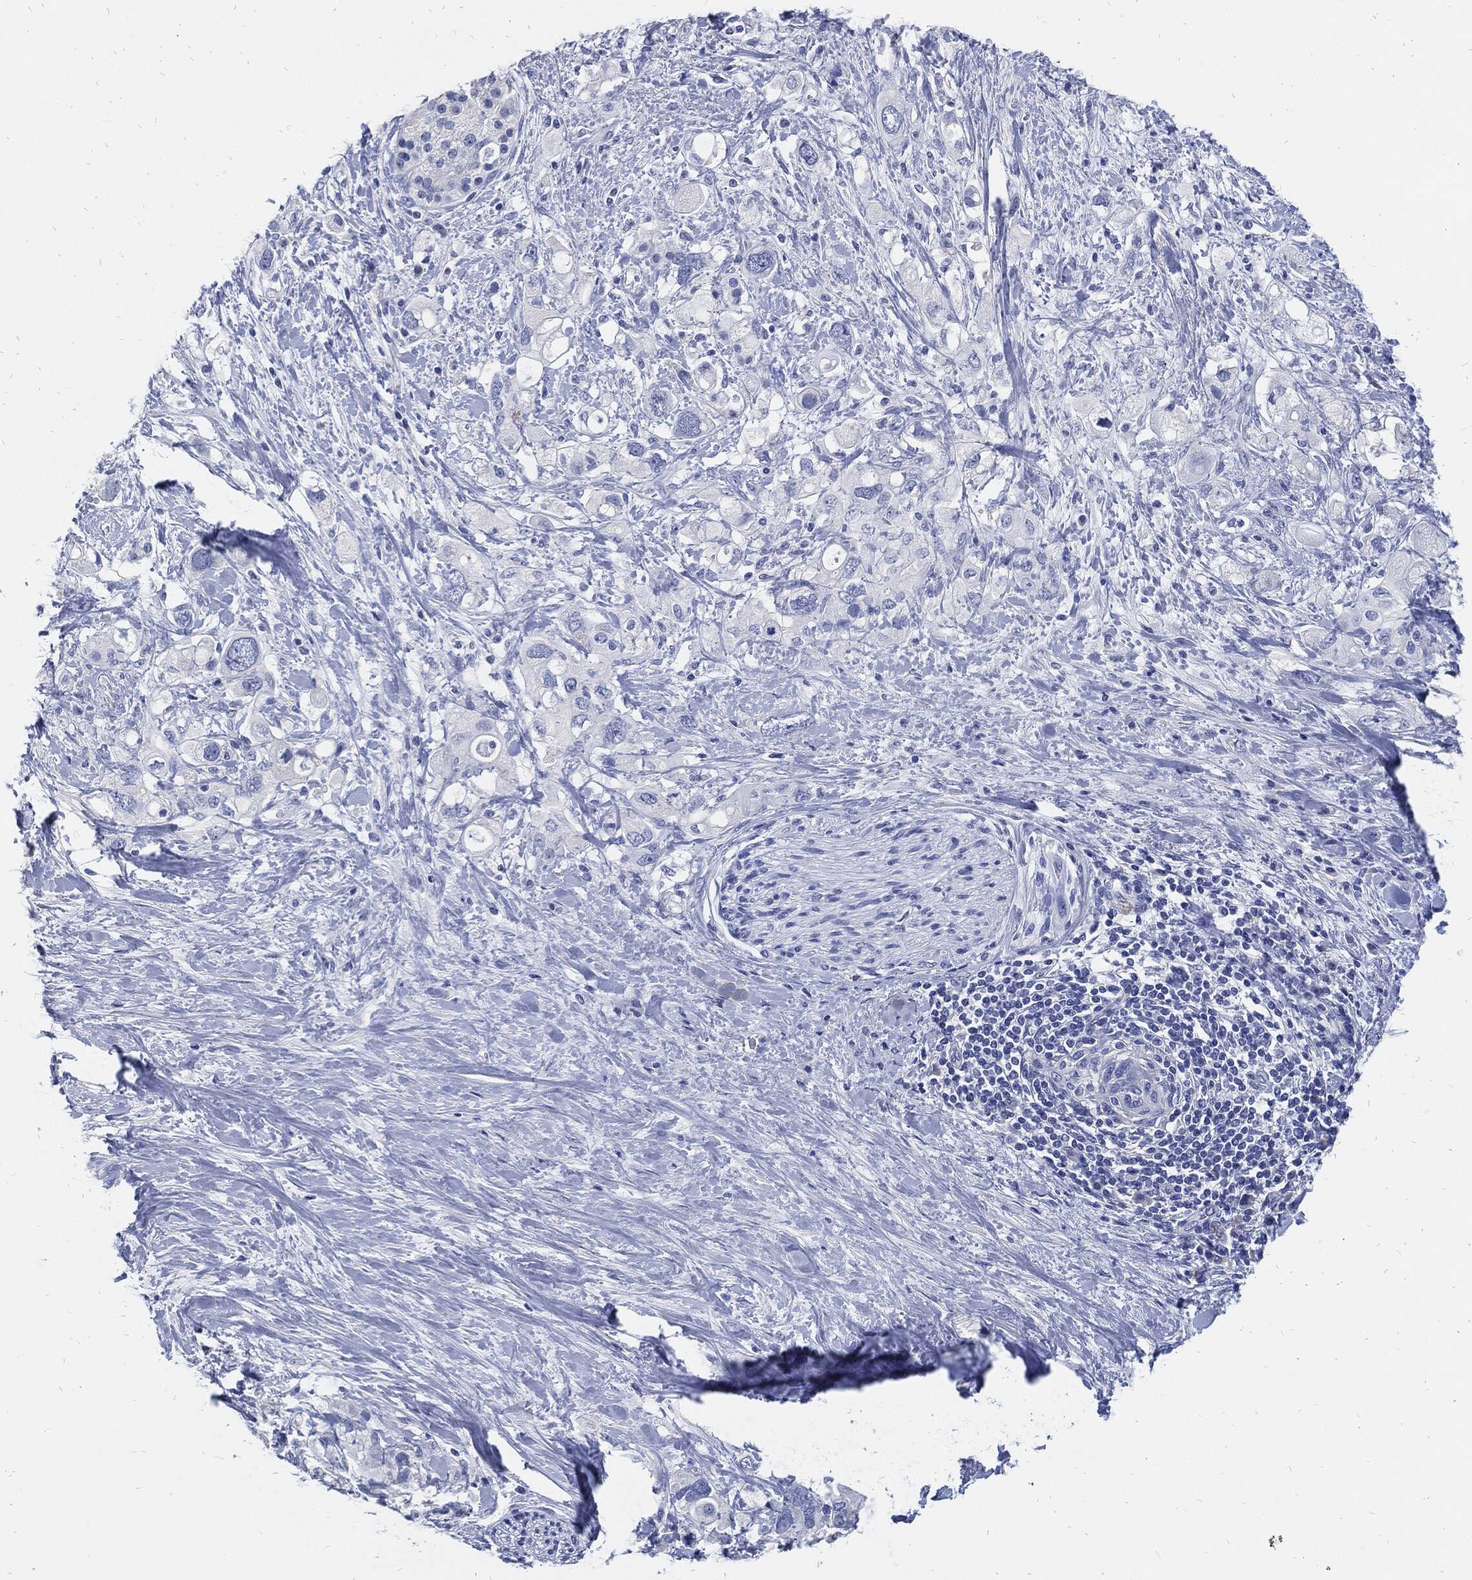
{"staining": {"intensity": "negative", "quantity": "none", "location": "none"}, "tissue": "pancreatic cancer", "cell_type": "Tumor cells", "image_type": "cancer", "snomed": [{"axis": "morphology", "description": "Adenocarcinoma, NOS"}, {"axis": "topography", "description": "Pancreas"}], "caption": "Immunohistochemistry photomicrograph of adenocarcinoma (pancreatic) stained for a protein (brown), which displays no expression in tumor cells.", "gene": "FABP4", "patient": {"sex": "female", "age": 56}}